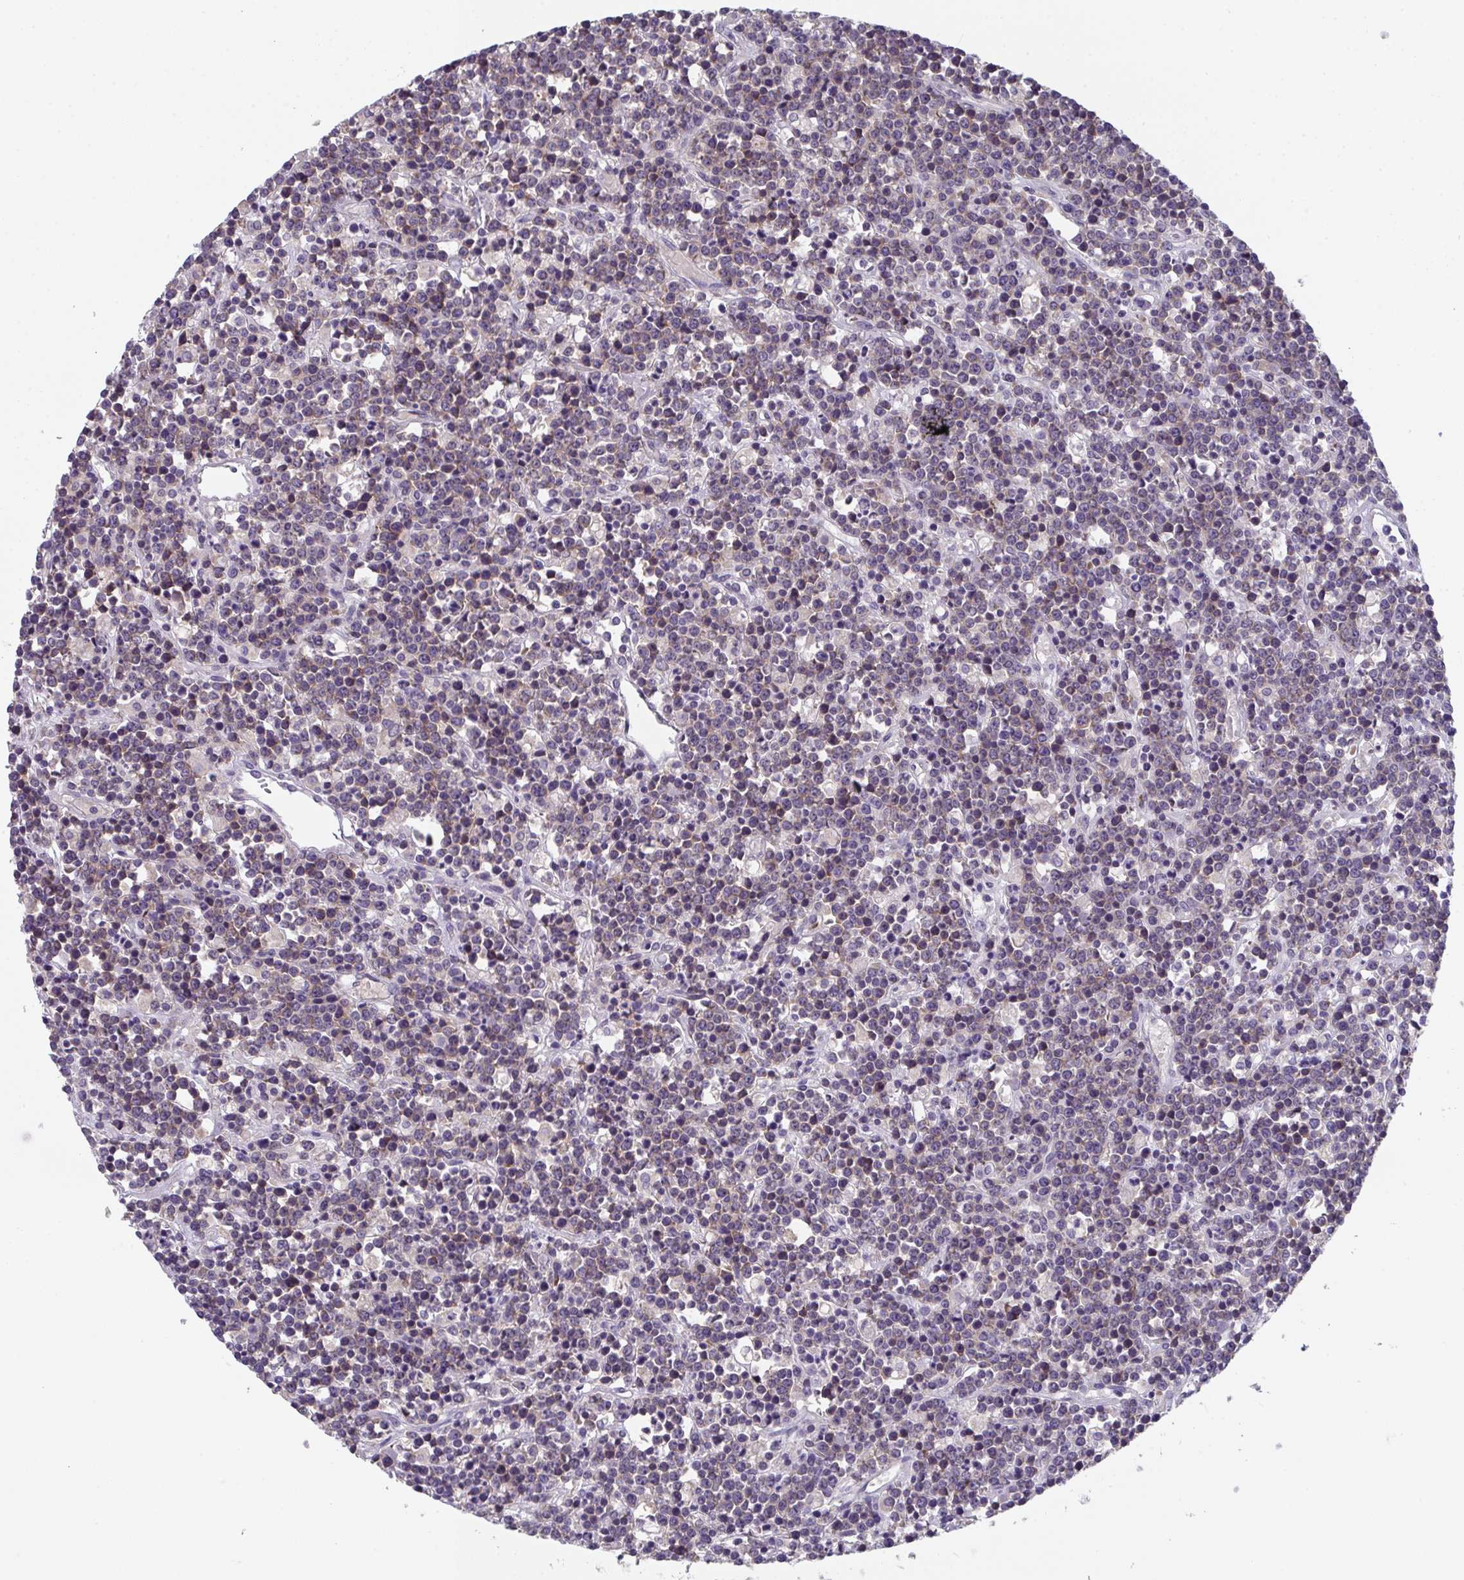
{"staining": {"intensity": "moderate", "quantity": ">75%", "location": "cytoplasmic/membranous"}, "tissue": "lymphoma", "cell_type": "Tumor cells", "image_type": "cancer", "snomed": [{"axis": "morphology", "description": "Malignant lymphoma, non-Hodgkin's type, High grade"}, {"axis": "topography", "description": "Ovary"}], "caption": "Immunohistochemistry (DAB (3,3'-diaminobenzidine)) staining of human lymphoma shows moderate cytoplasmic/membranous protein staining in approximately >75% of tumor cells. (Stains: DAB in brown, nuclei in blue, Microscopy: brightfield microscopy at high magnification).", "gene": "RIOK1", "patient": {"sex": "female", "age": 56}}